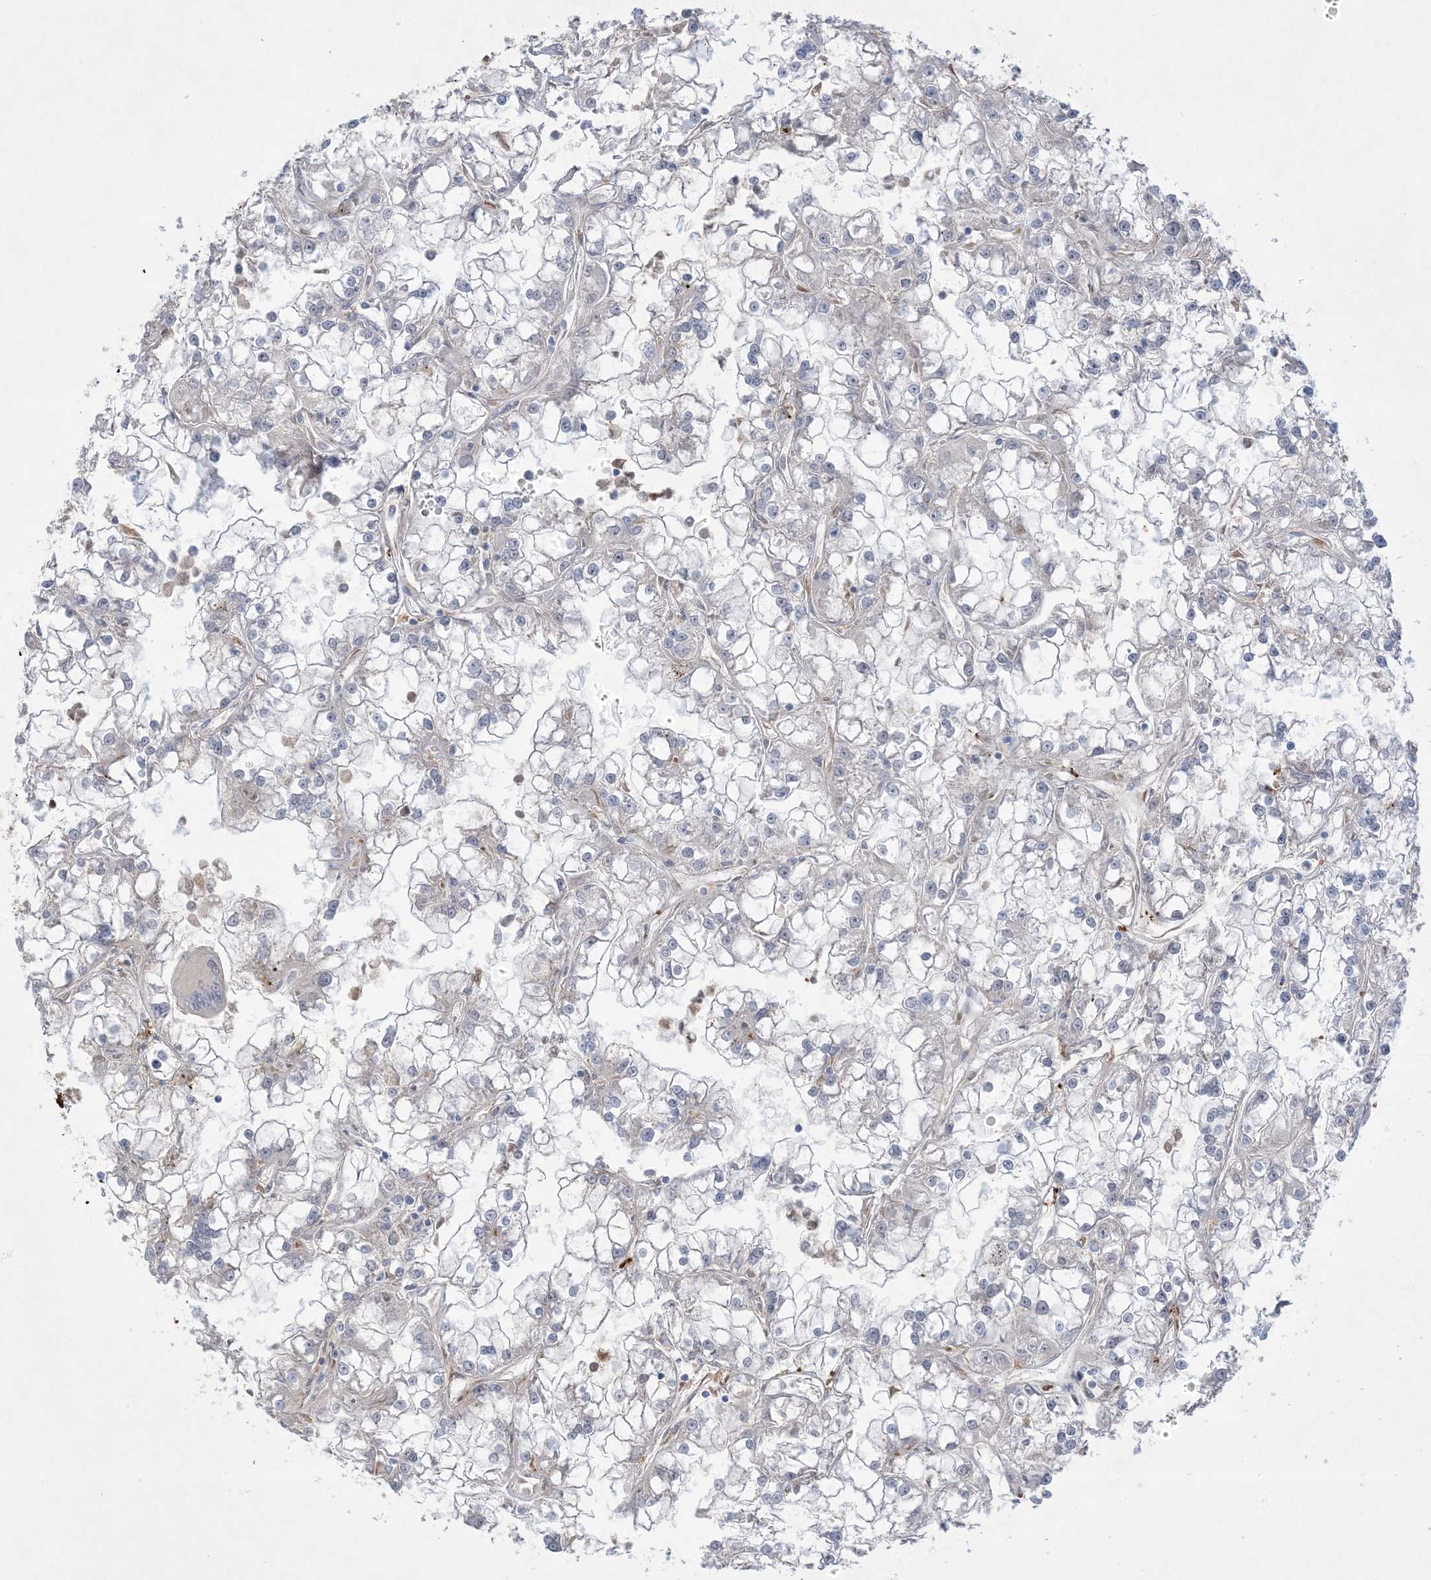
{"staining": {"intensity": "negative", "quantity": "none", "location": "none"}, "tissue": "renal cancer", "cell_type": "Tumor cells", "image_type": "cancer", "snomed": [{"axis": "morphology", "description": "Adenocarcinoma, NOS"}, {"axis": "topography", "description": "Kidney"}], "caption": "A high-resolution photomicrograph shows IHC staining of adenocarcinoma (renal), which displays no significant staining in tumor cells.", "gene": "KCTD6", "patient": {"sex": "female", "age": 52}}